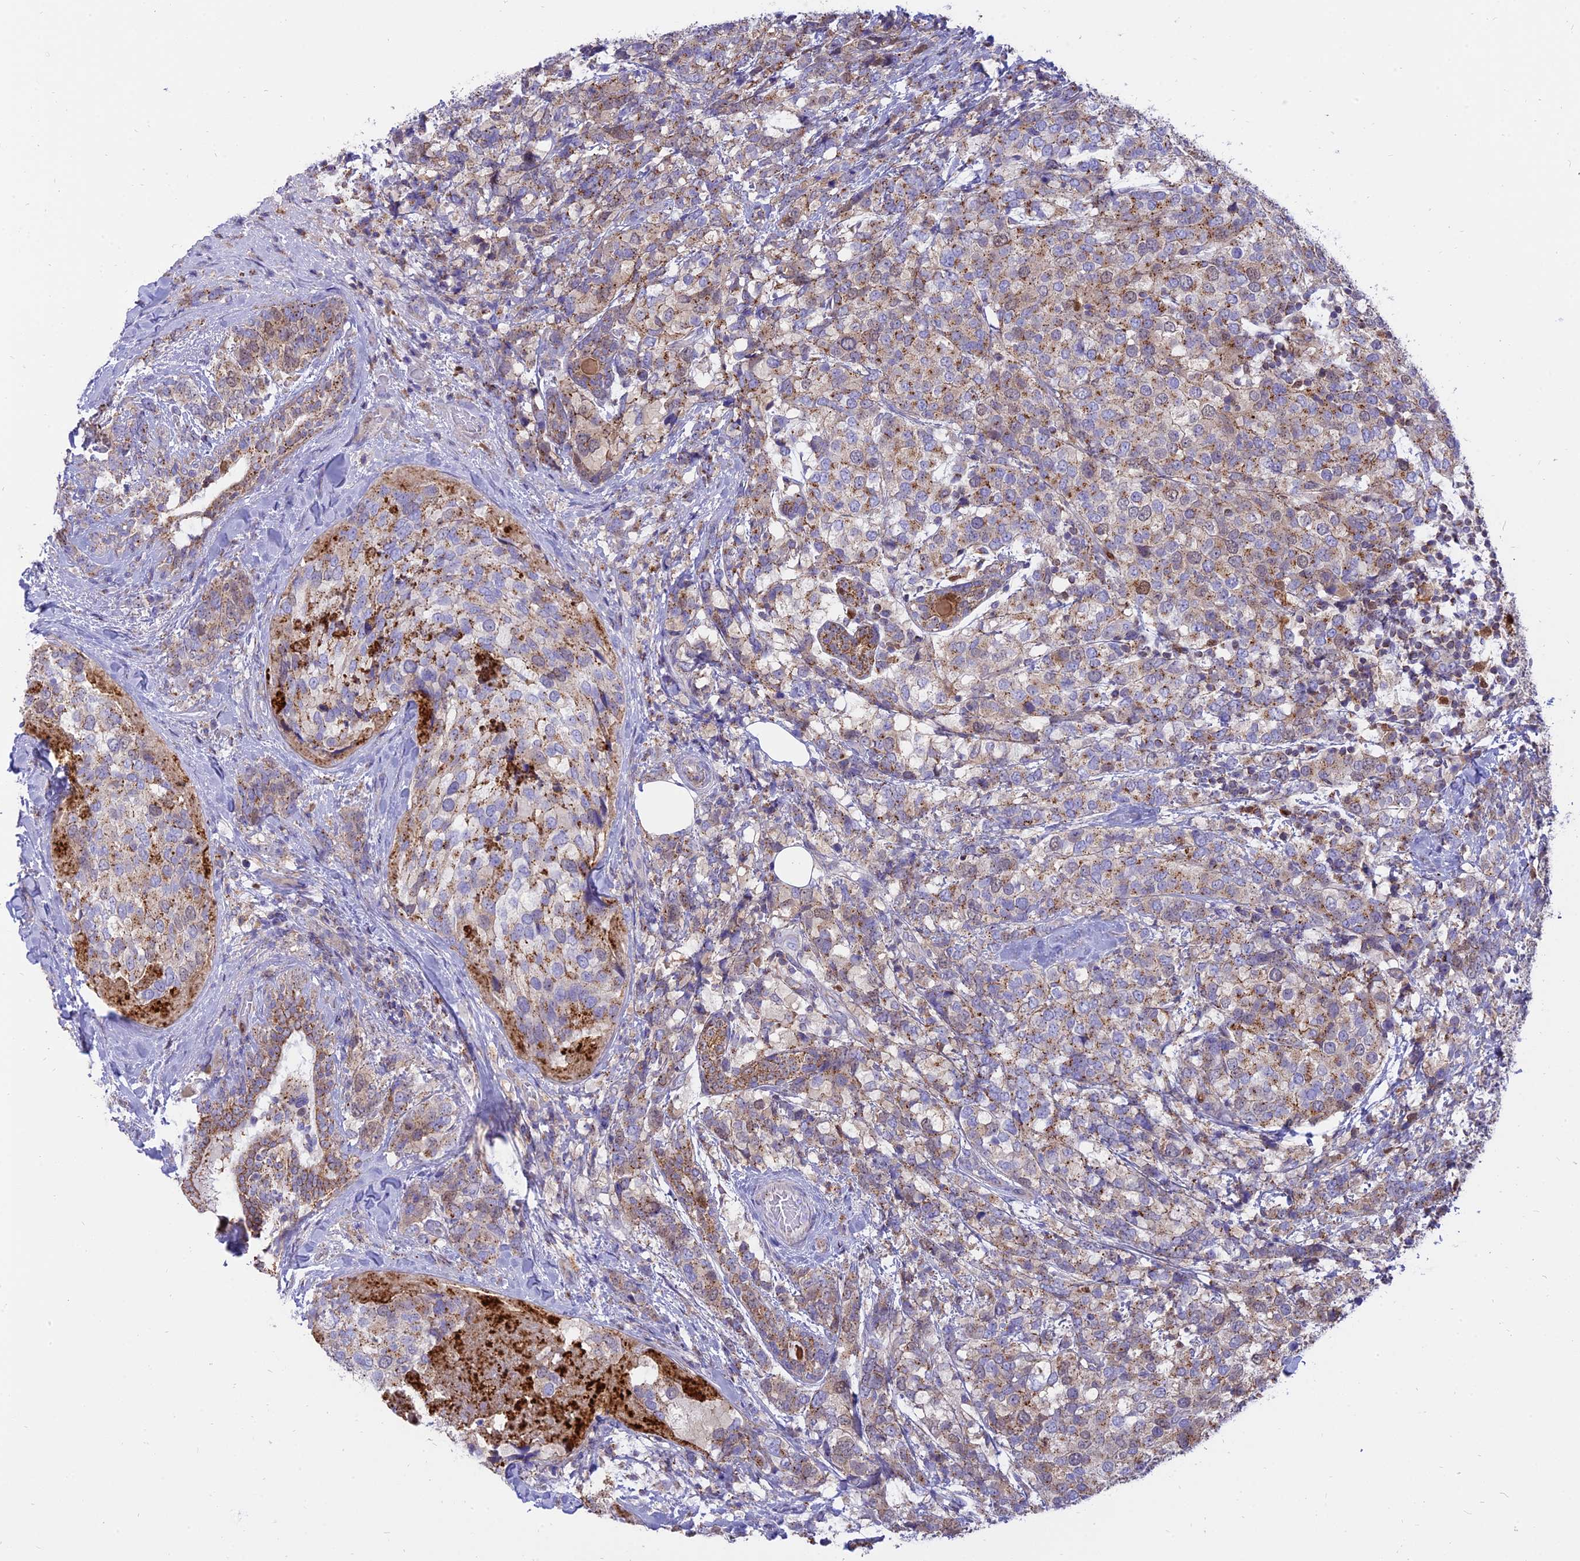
{"staining": {"intensity": "weak", "quantity": "<25%", "location": "cytoplasmic/membranous"}, "tissue": "breast cancer", "cell_type": "Tumor cells", "image_type": "cancer", "snomed": [{"axis": "morphology", "description": "Lobular carcinoma"}, {"axis": "topography", "description": "Breast"}], "caption": "This is a photomicrograph of immunohistochemistry staining of lobular carcinoma (breast), which shows no positivity in tumor cells.", "gene": "CENPV", "patient": {"sex": "female", "age": 59}}